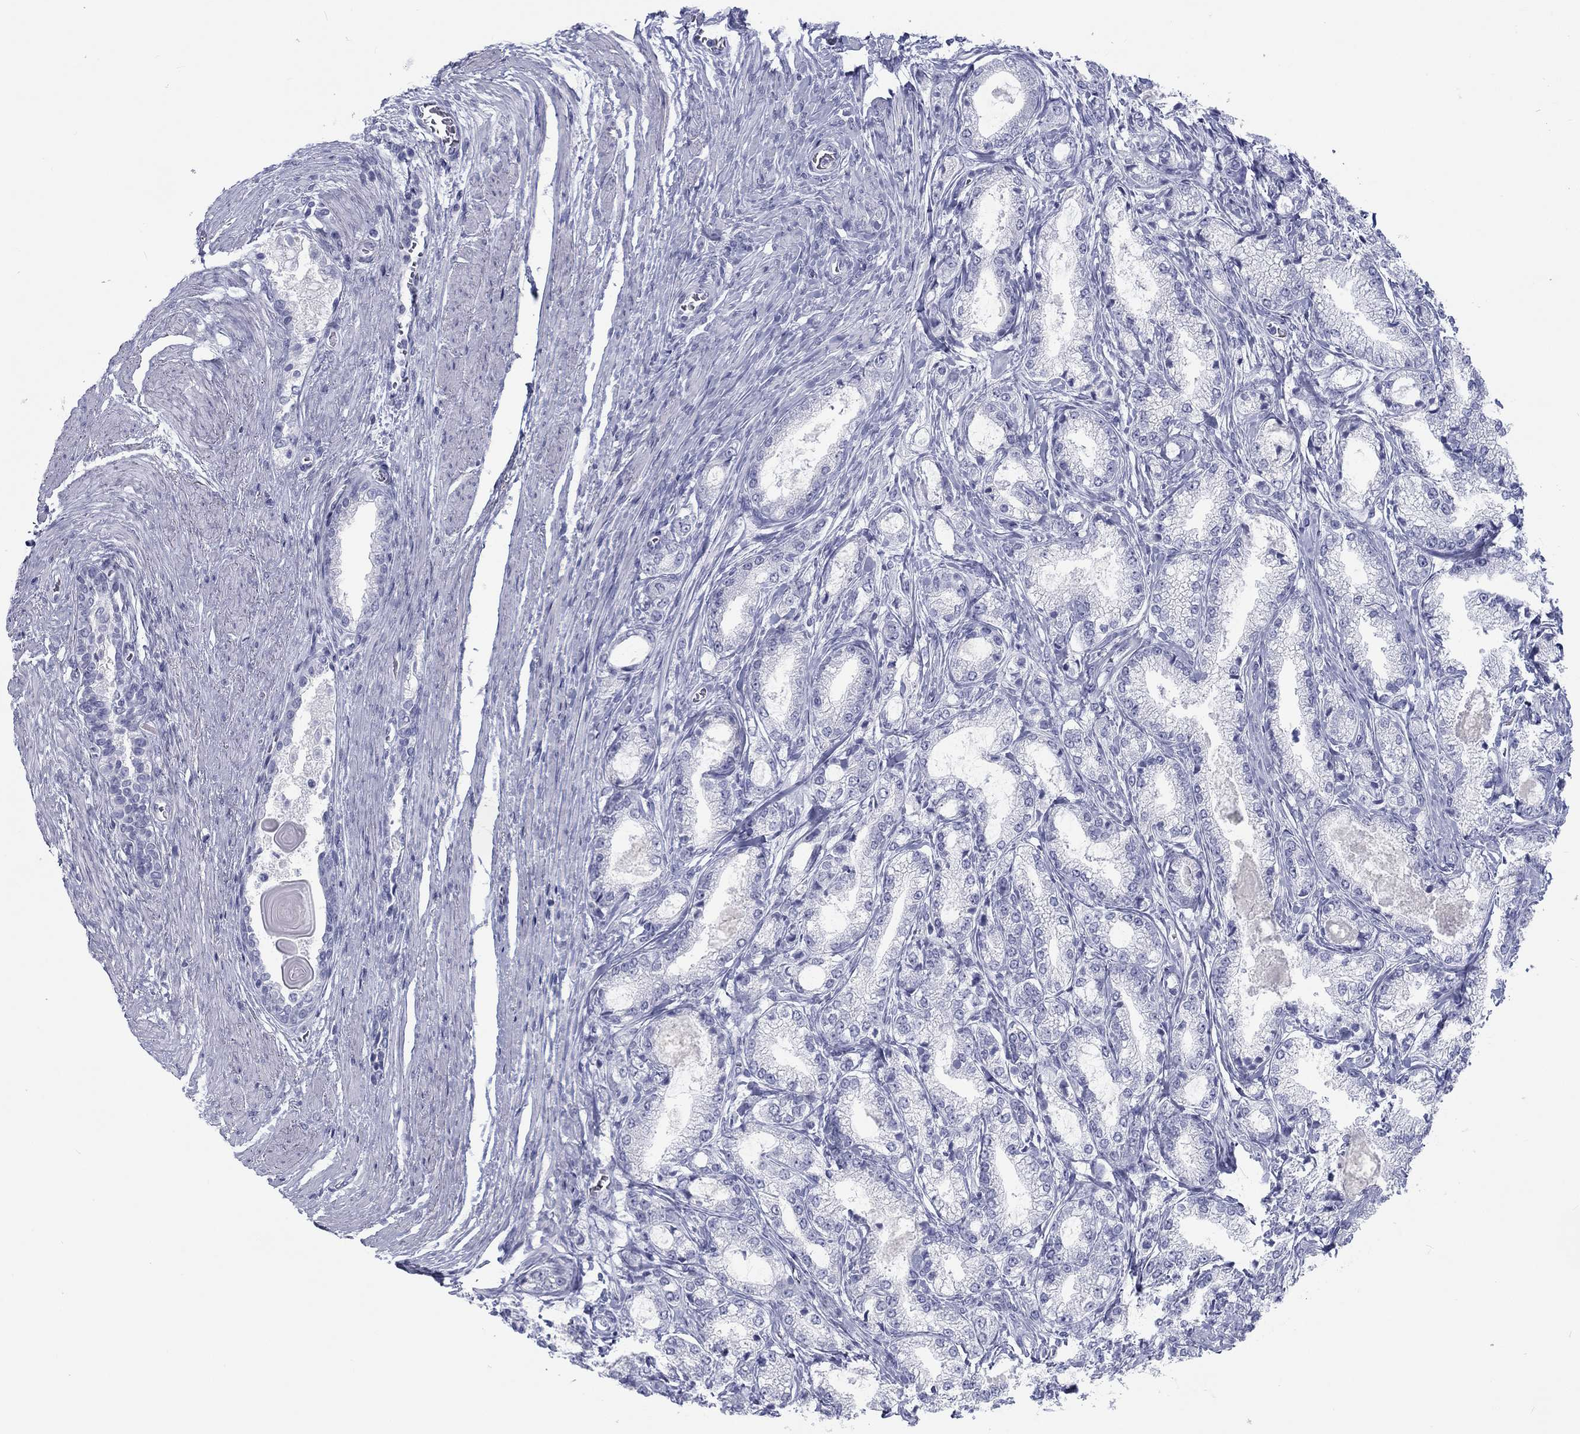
{"staining": {"intensity": "negative", "quantity": "none", "location": "none"}, "tissue": "prostate cancer", "cell_type": "Tumor cells", "image_type": "cancer", "snomed": [{"axis": "morphology", "description": "Adenocarcinoma, NOS"}, {"axis": "topography", "description": "Prostate and seminal vesicle, NOS"}, {"axis": "topography", "description": "Prostate"}], "caption": "Immunohistochemistry micrograph of neoplastic tissue: adenocarcinoma (prostate) stained with DAB (3,3'-diaminobenzidine) reveals no significant protein staining in tumor cells. (DAB IHC visualized using brightfield microscopy, high magnification).", "gene": "CALB1", "patient": {"sex": "male", "age": 62}}